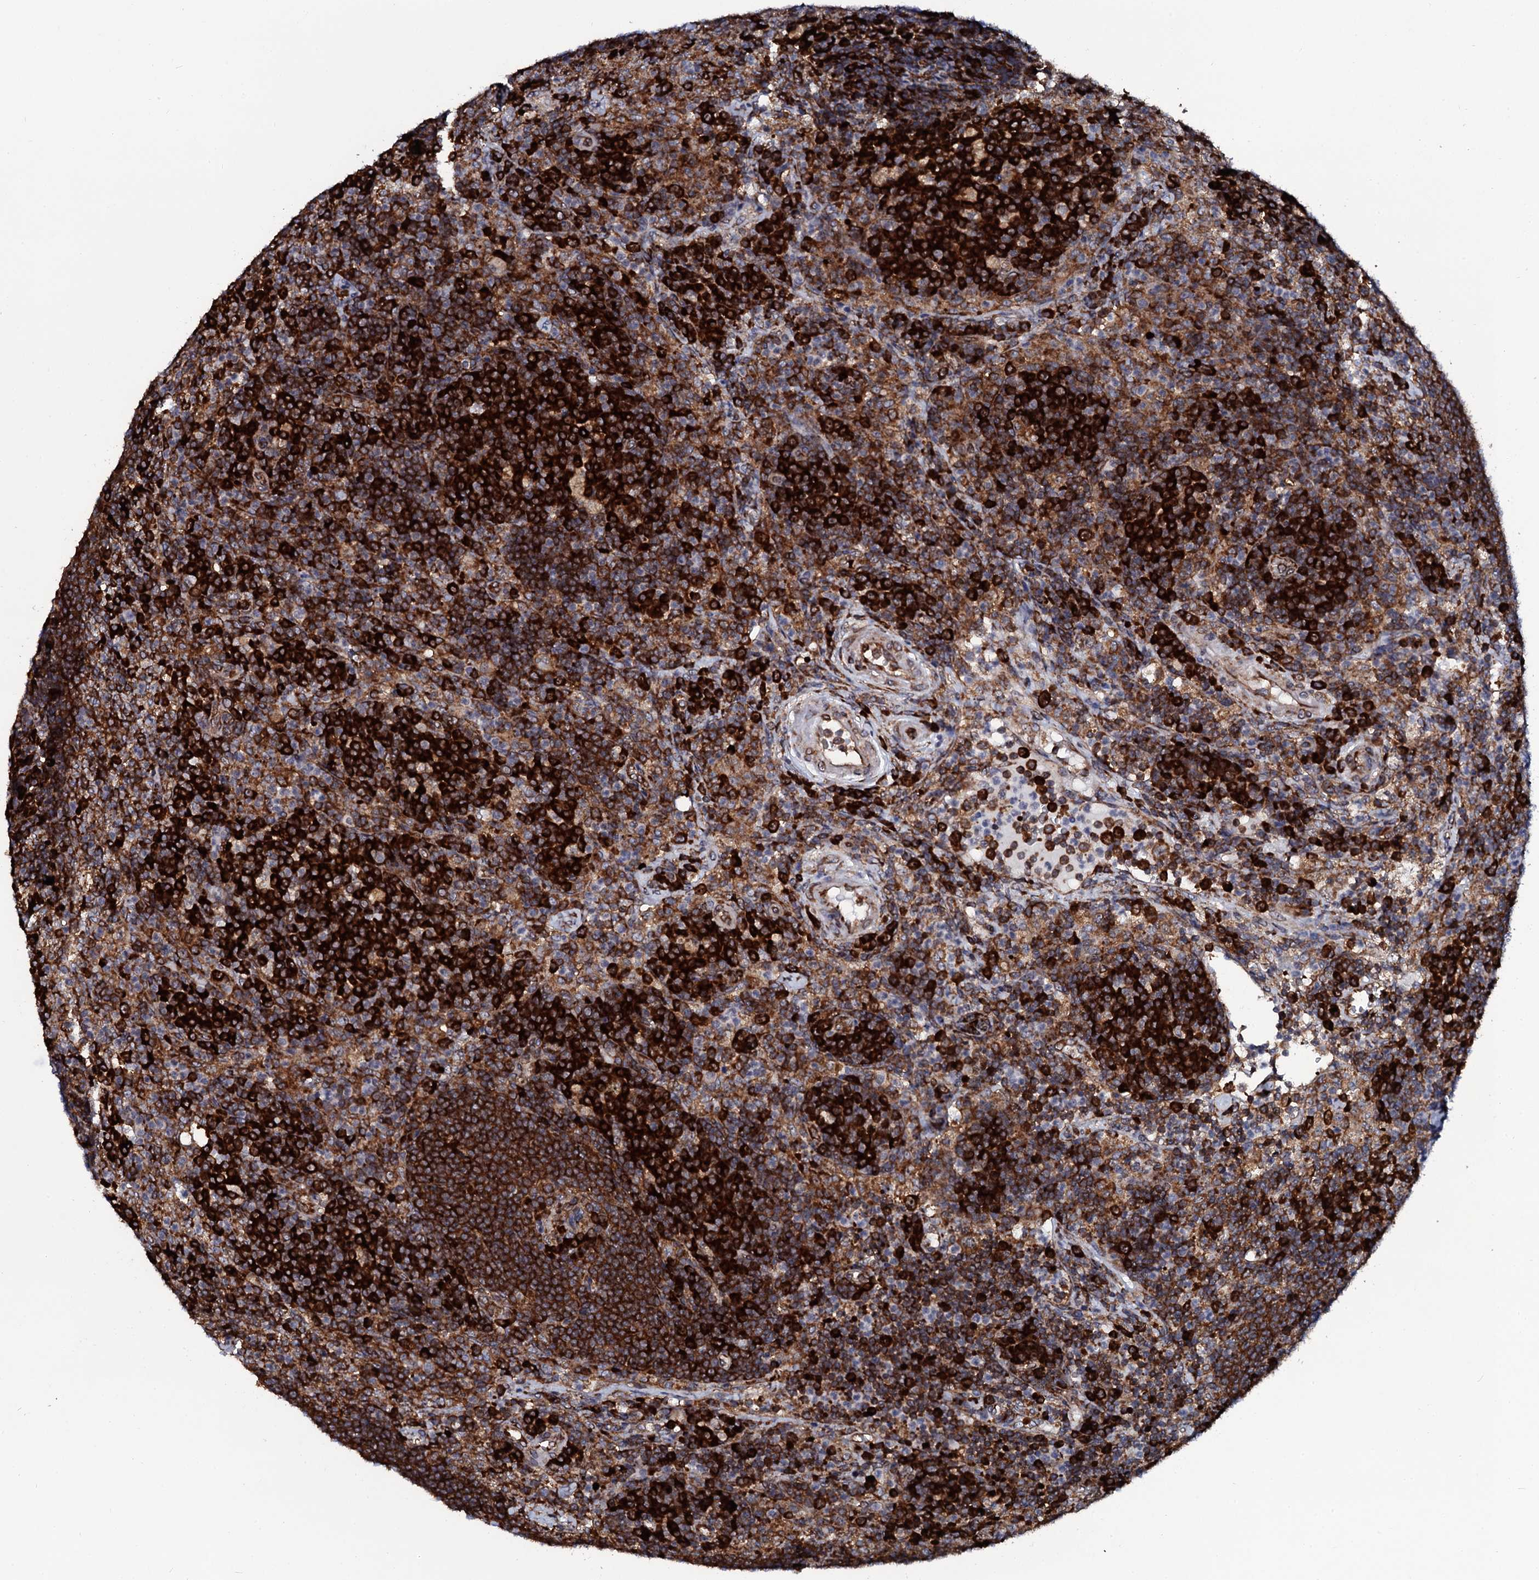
{"staining": {"intensity": "strong", "quantity": "25%-75%", "location": "cytoplasmic/membranous"}, "tissue": "lymph node", "cell_type": "Germinal center cells", "image_type": "normal", "snomed": [{"axis": "morphology", "description": "Normal tissue, NOS"}, {"axis": "topography", "description": "Lymph node"}], "caption": "The histopathology image displays a brown stain indicating the presence of a protein in the cytoplasmic/membranous of germinal center cells in lymph node.", "gene": "SPTY2D1", "patient": {"sex": "female", "age": 70}}